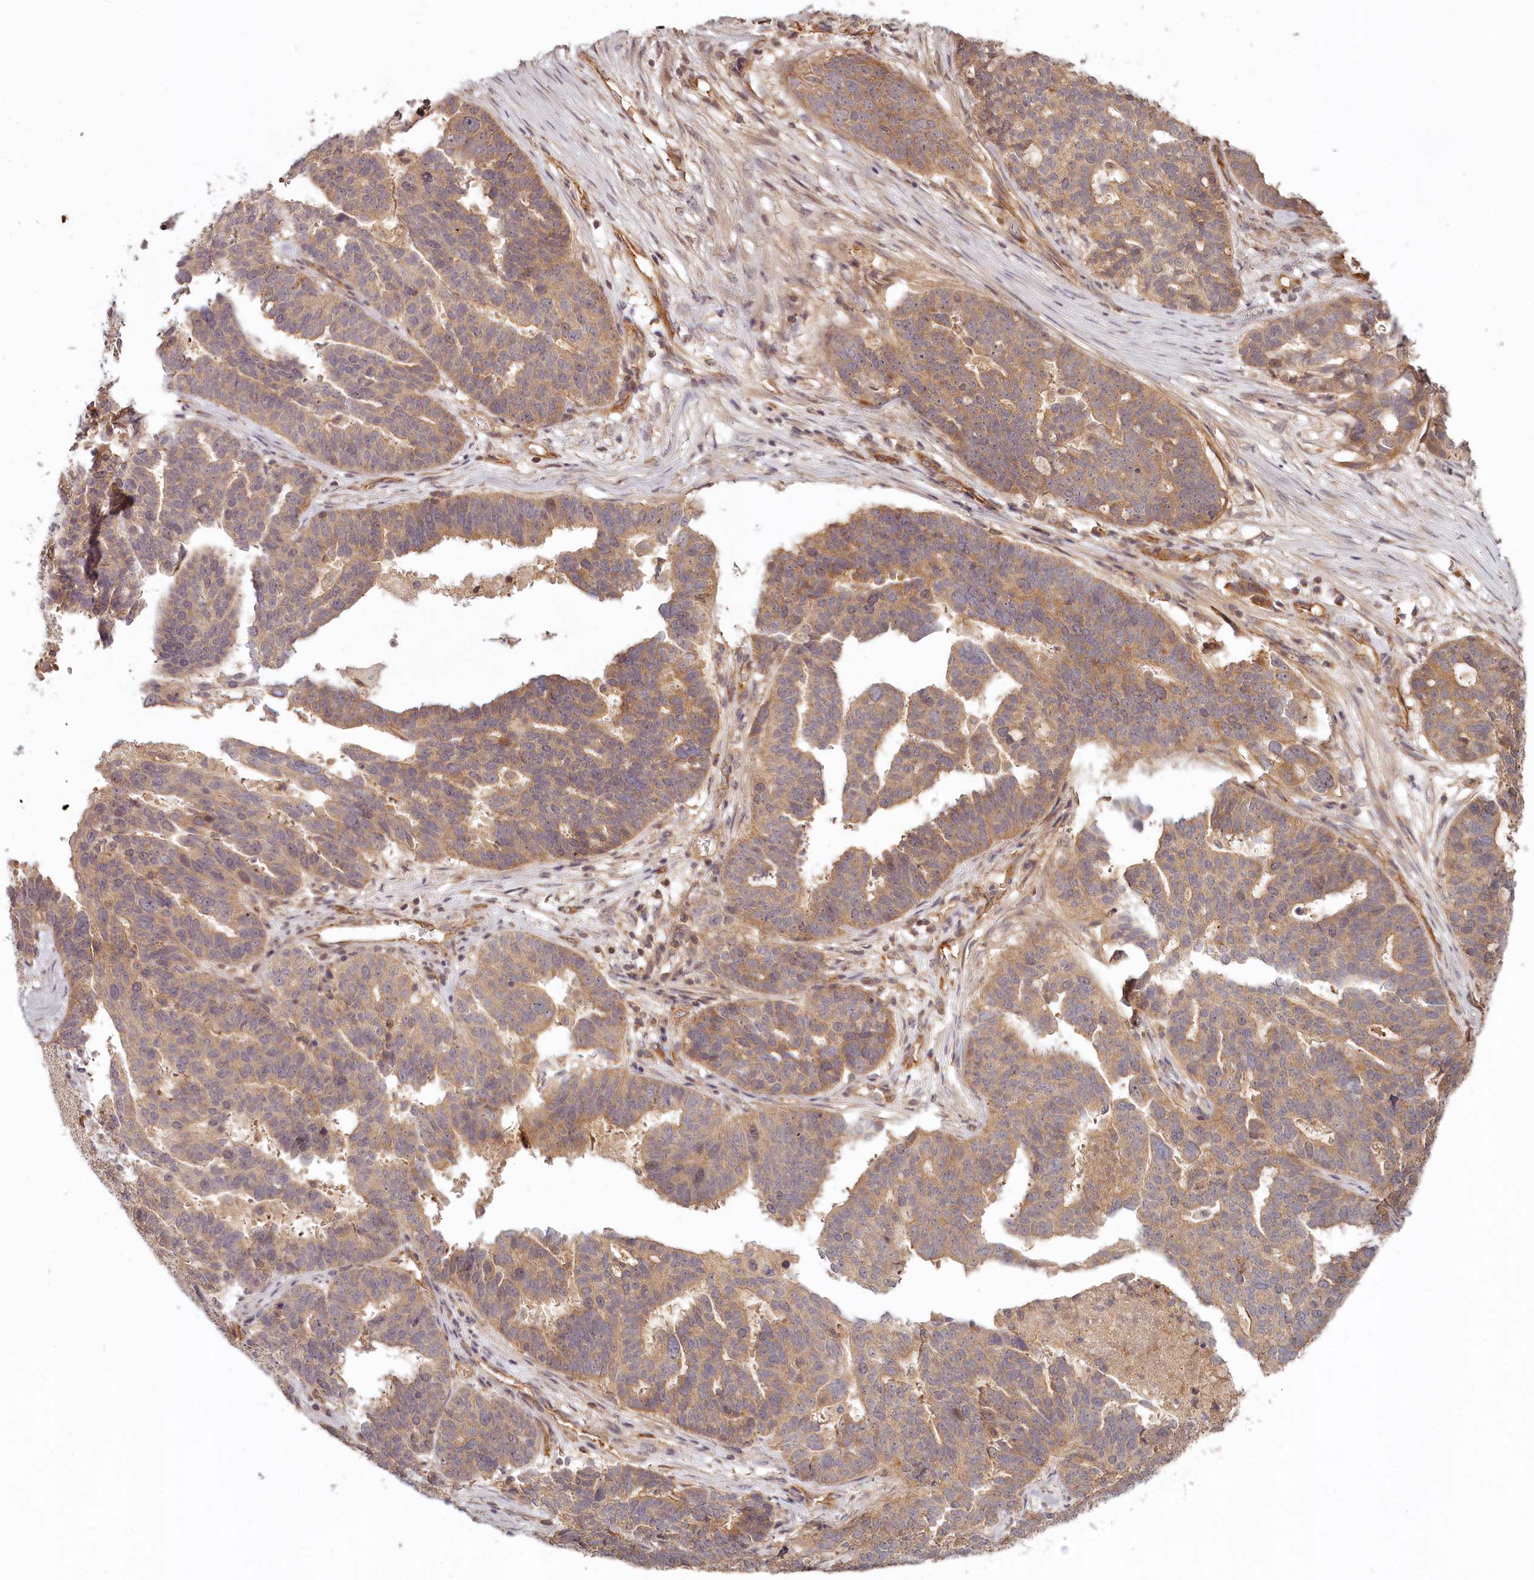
{"staining": {"intensity": "moderate", "quantity": ">75%", "location": "cytoplasmic/membranous"}, "tissue": "ovarian cancer", "cell_type": "Tumor cells", "image_type": "cancer", "snomed": [{"axis": "morphology", "description": "Cystadenocarcinoma, serous, NOS"}, {"axis": "topography", "description": "Ovary"}], "caption": "A micrograph of ovarian serous cystadenocarcinoma stained for a protein reveals moderate cytoplasmic/membranous brown staining in tumor cells.", "gene": "TMIE", "patient": {"sex": "female", "age": 59}}